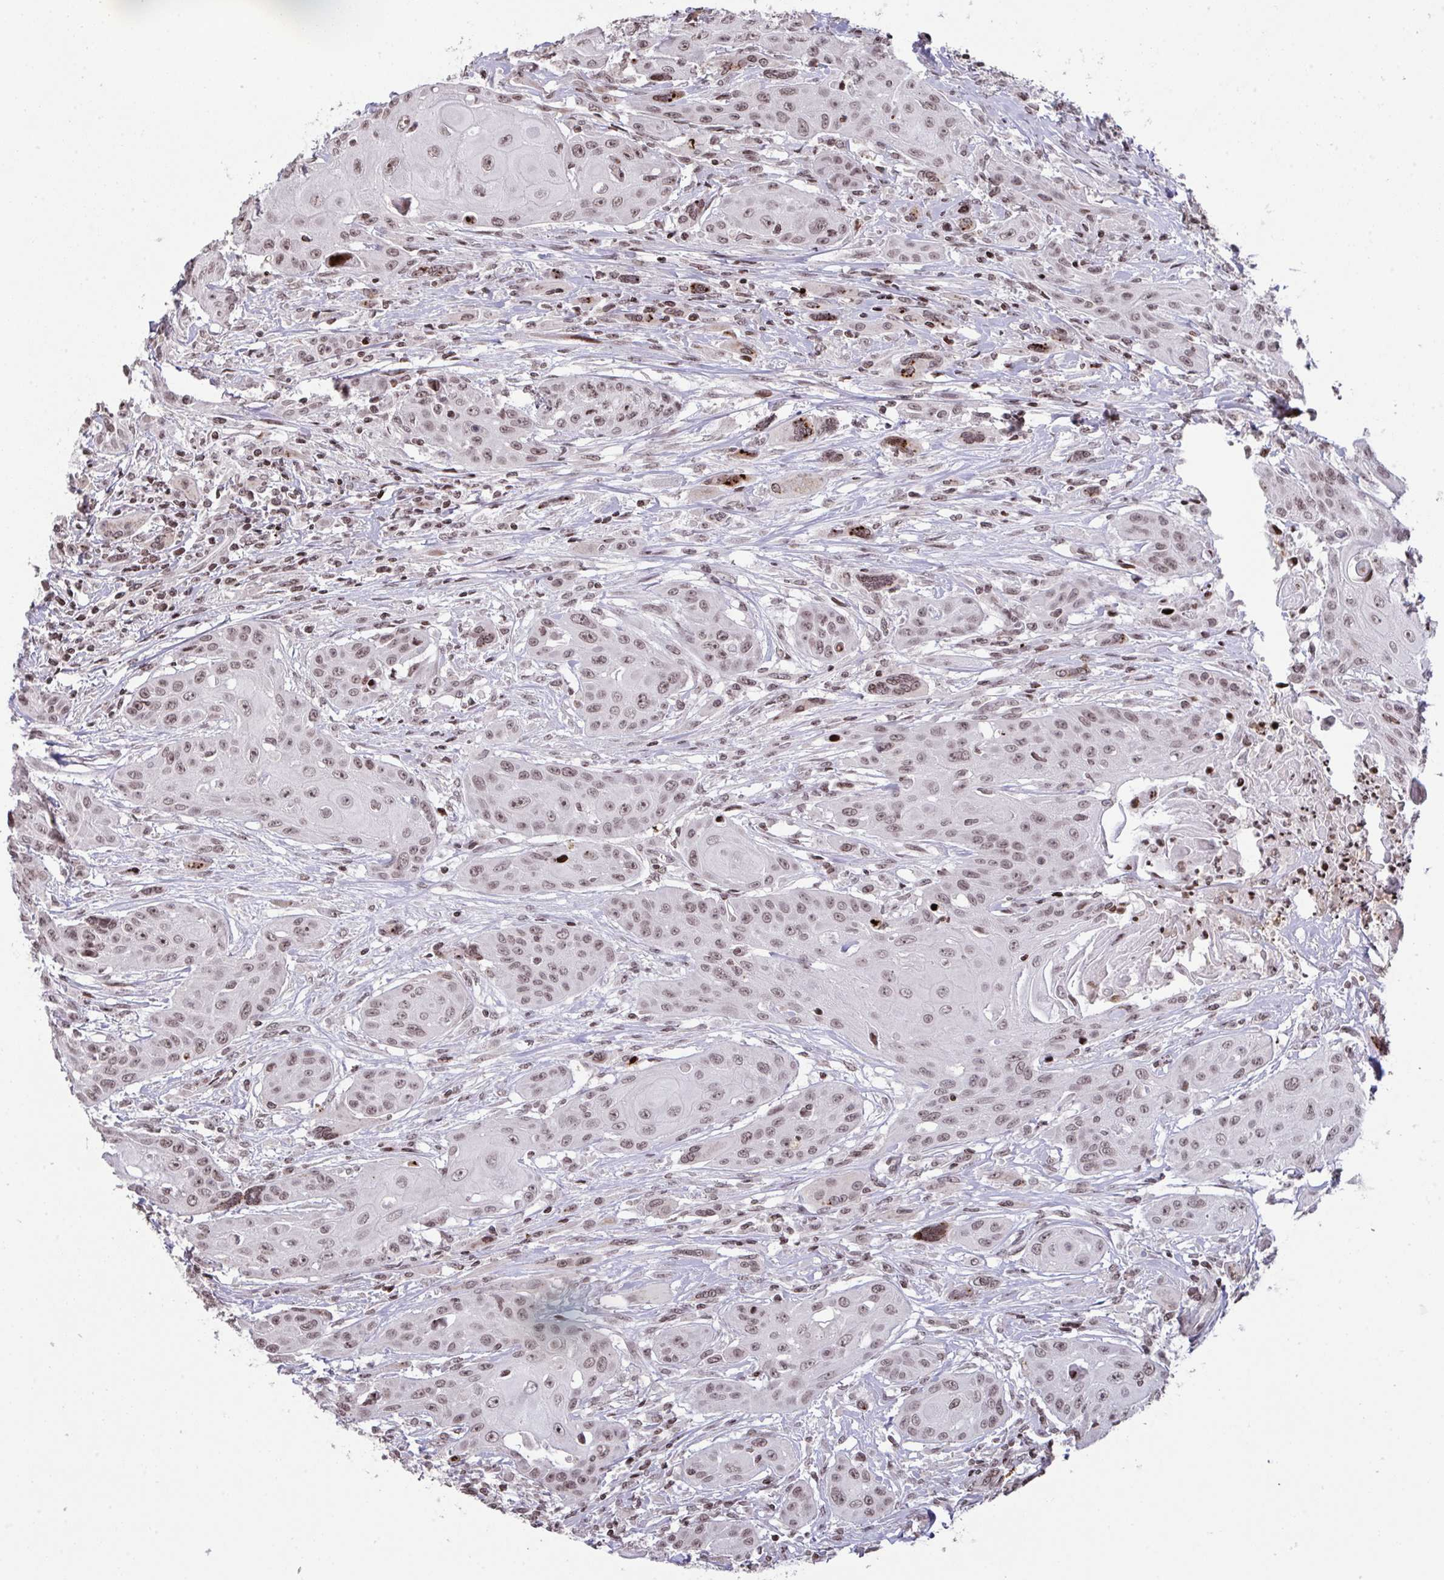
{"staining": {"intensity": "weak", "quantity": ">75%", "location": "nuclear"}, "tissue": "head and neck cancer", "cell_type": "Tumor cells", "image_type": "cancer", "snomed": [{"axis": "morphology", "description": "Squamous cell carcinoma, NOS"}, {"axis": "topography", "description": "Oral tissue"}, {"axis": "topography", "description": "Head-Neck"}, {"axis": "topography", "description": "Neck, NOS"}], "caption": "DAB immunohistochemical staining of human head and neck cancer displays weak nuclear protein expression in approximately >75% of tumor cells.", "gene": "NIP7", "patient": {"sex": "female", "age": 55}}